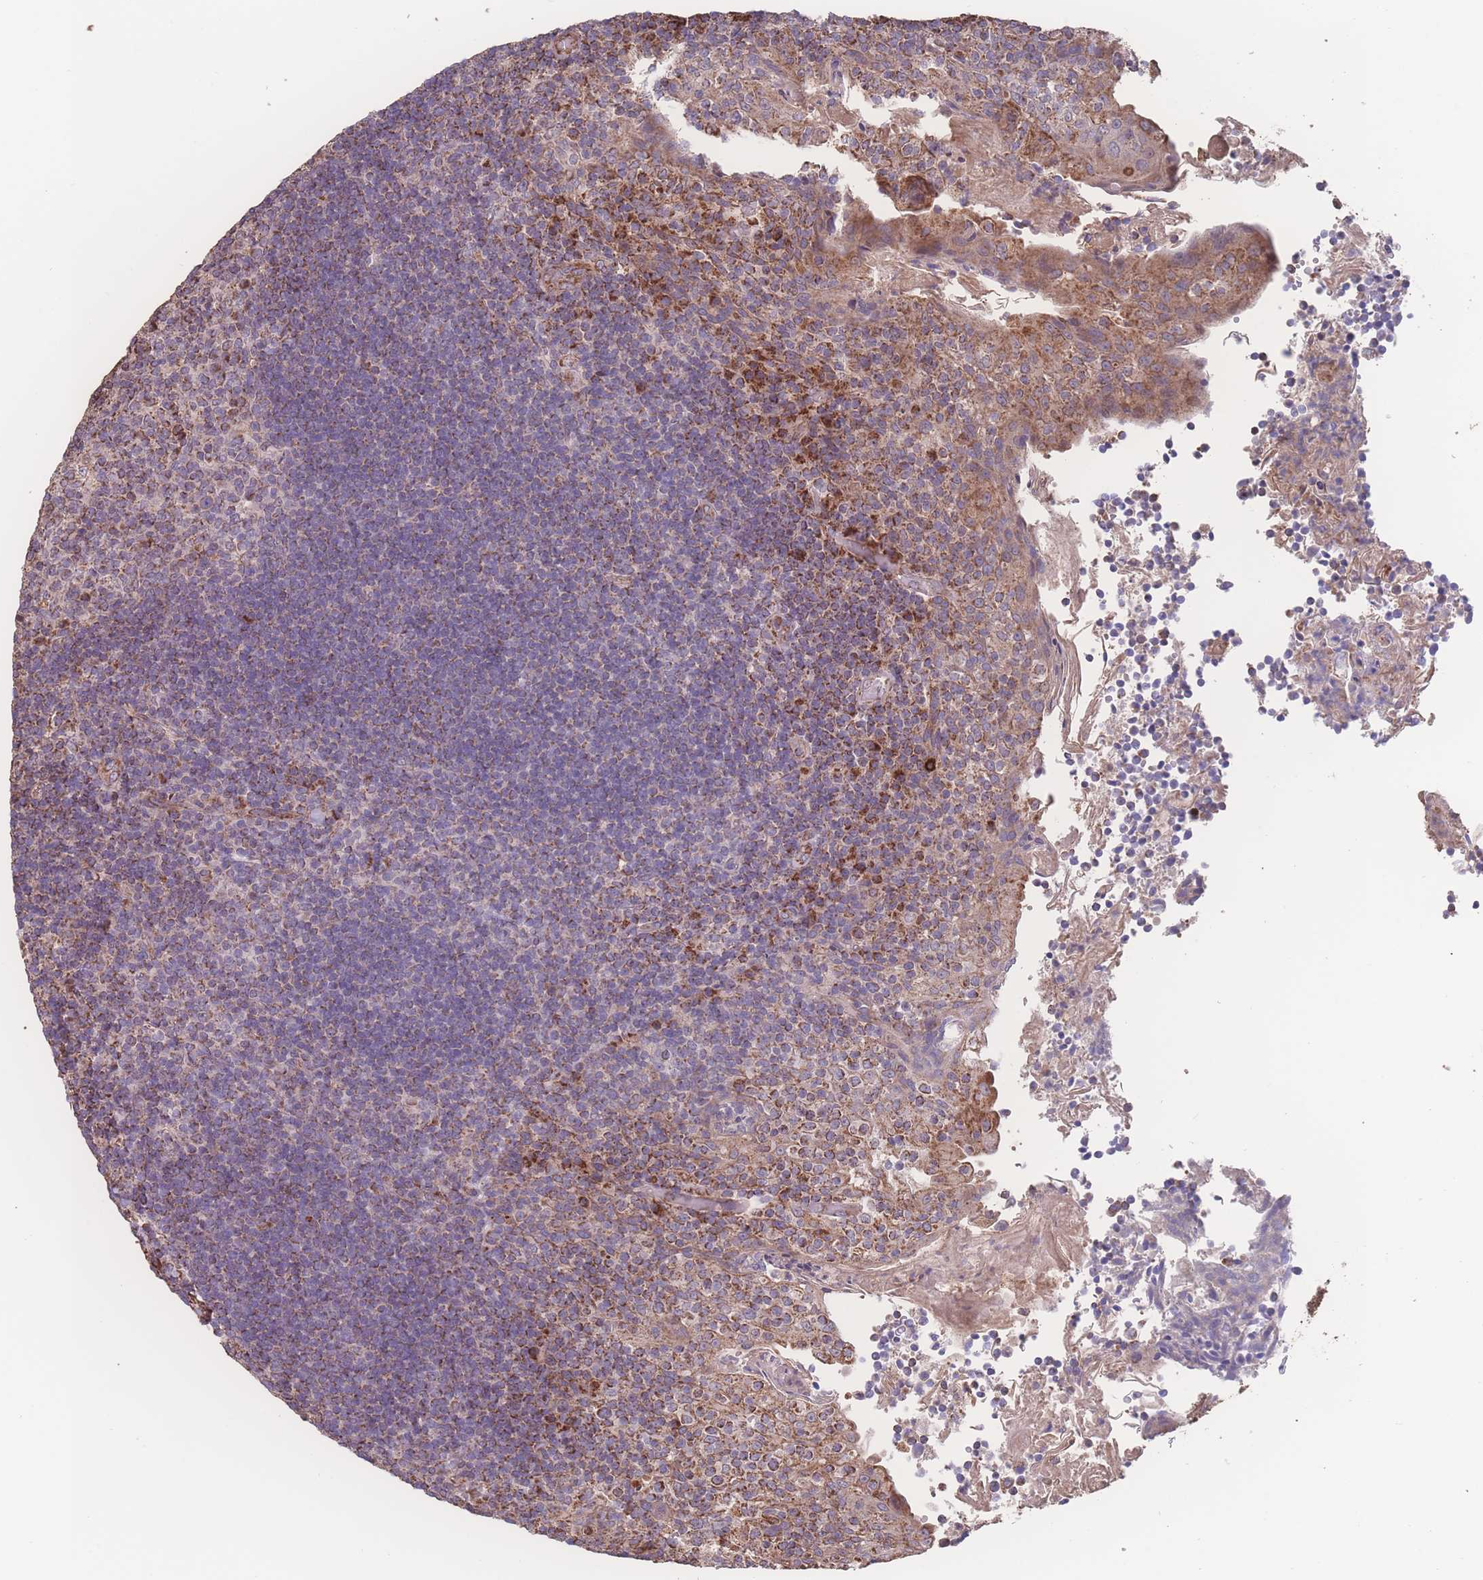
{"staining": {"intensity": "moderate", "quantity": "25%-75%", "location": "cytoplasmic/membranous"}, "tissue": "tonsil", "cell_type": "Germinal center cells", "image_type": "normal", "snomed": [{"axis": "morphology", "description": "Normal tissue, NOS"}, {"axis": "topography", "description": "Tonsil"}], "caption": "Protein staining demonstrates moderate cytoplasmic/membranous staining in about 25%-75% of germinal center cells in unremarkable tonsil. Immunohistochemistry stains the protein in brown and the nuclei are stained blue.", "gene": "SGSM3", "patient": {"sex": "female", "age": 10}}